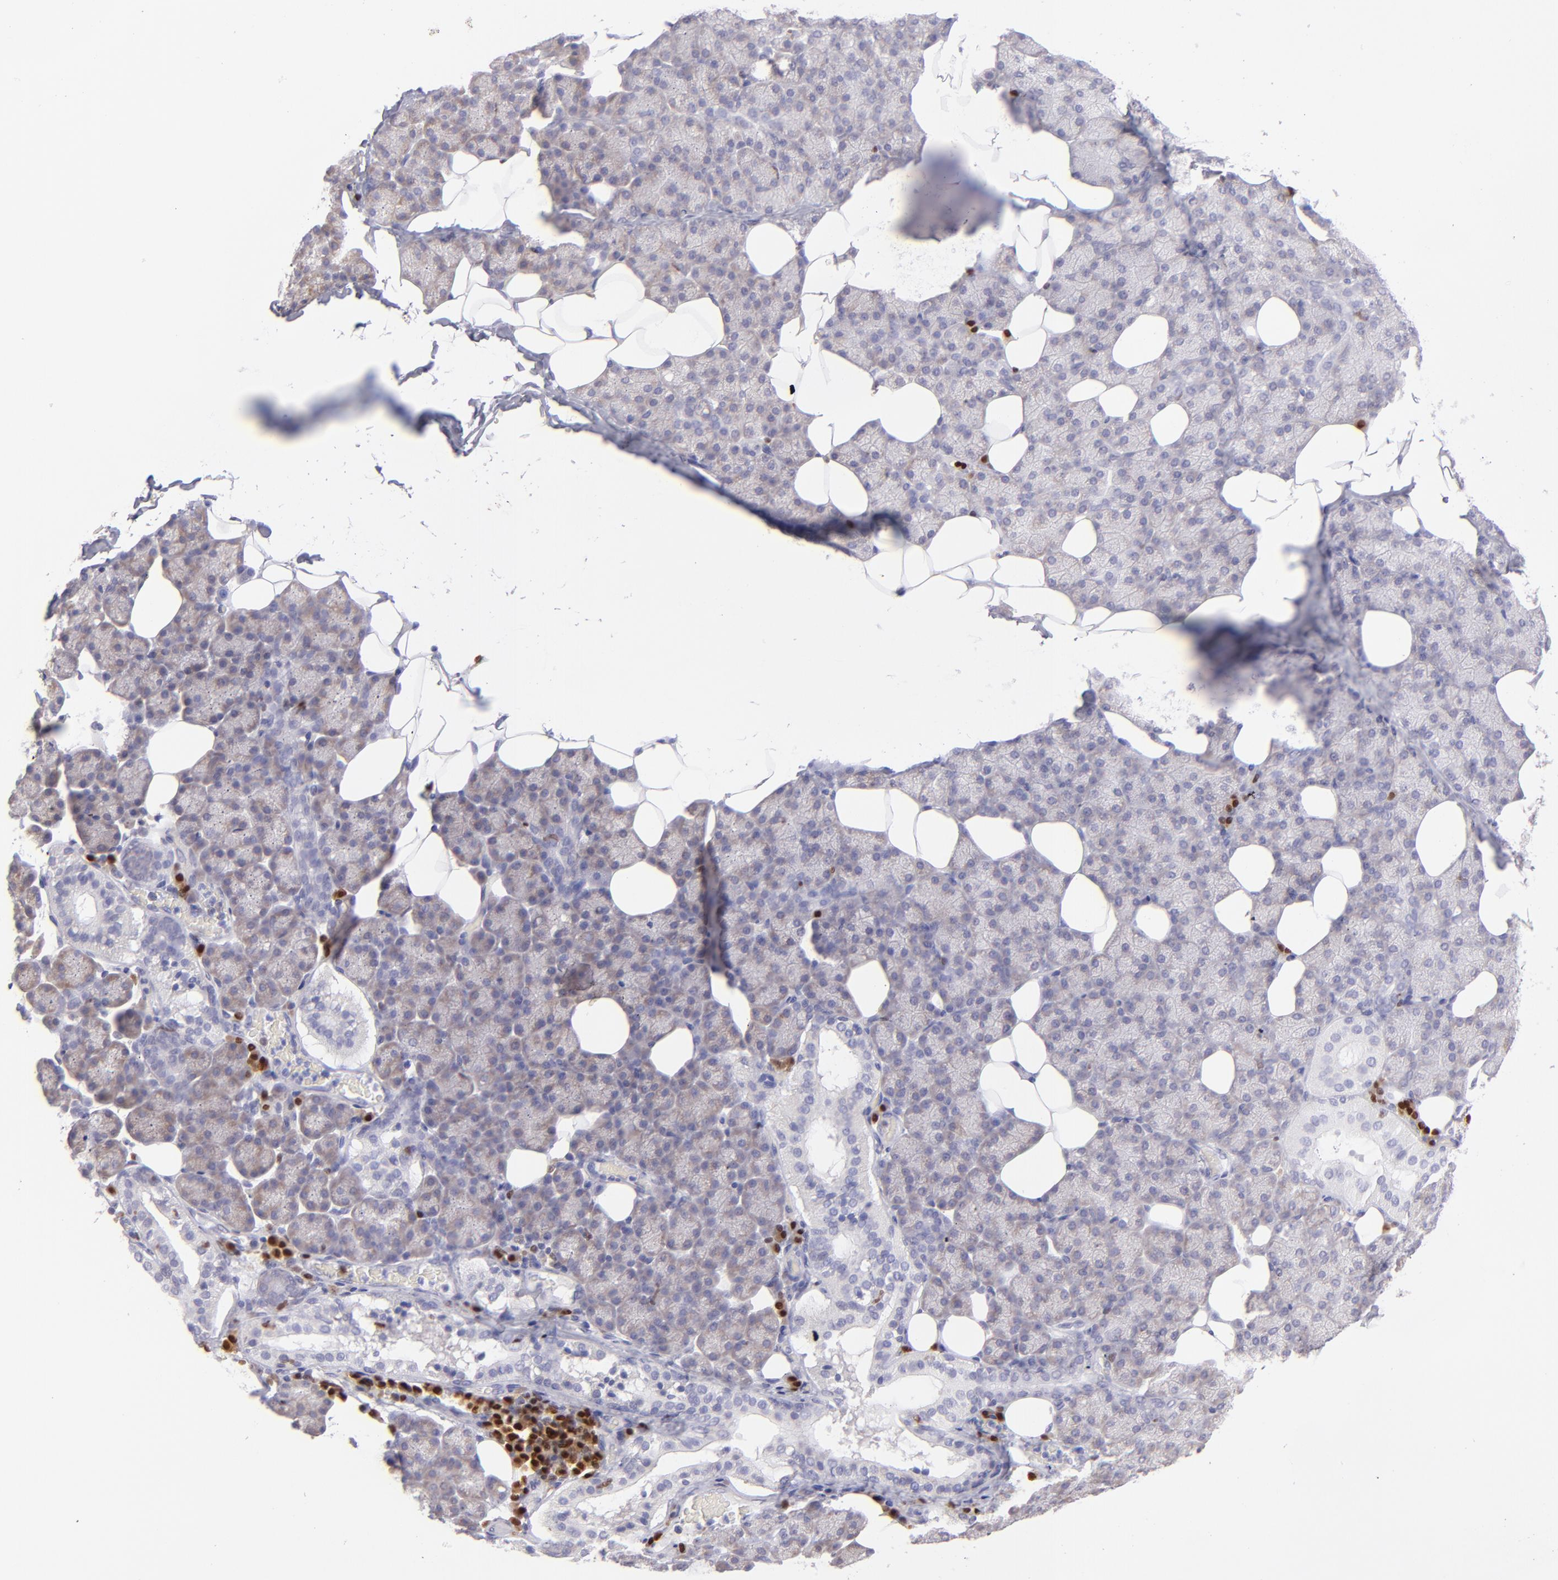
{"staining": {"intensity": "weak", "quantity": ">75%", "location": "cytoplasmic/membranous"}, "tissue": "salivary gland", "cell_type": "Glandular cells", "image_type": "normal", "snomed": [{"axis": "morphology", "description": "Normal tissue, NOS"}, {"axis": "topography", "description": "Lymph node"}, {"axis": "topography", "description": "Salivary gland"}], "caption": "This histopathology image shows unremarkable salivary gland stained with immunohistochemistry (IHC) to label a protein in brown. The cytoplasmic/membranous of glandular cells show weak positivity for the protein. Nuclei are counter-stained blue.", "gene": "IRF8", "patient": {"sex": "male", "age": 8}}